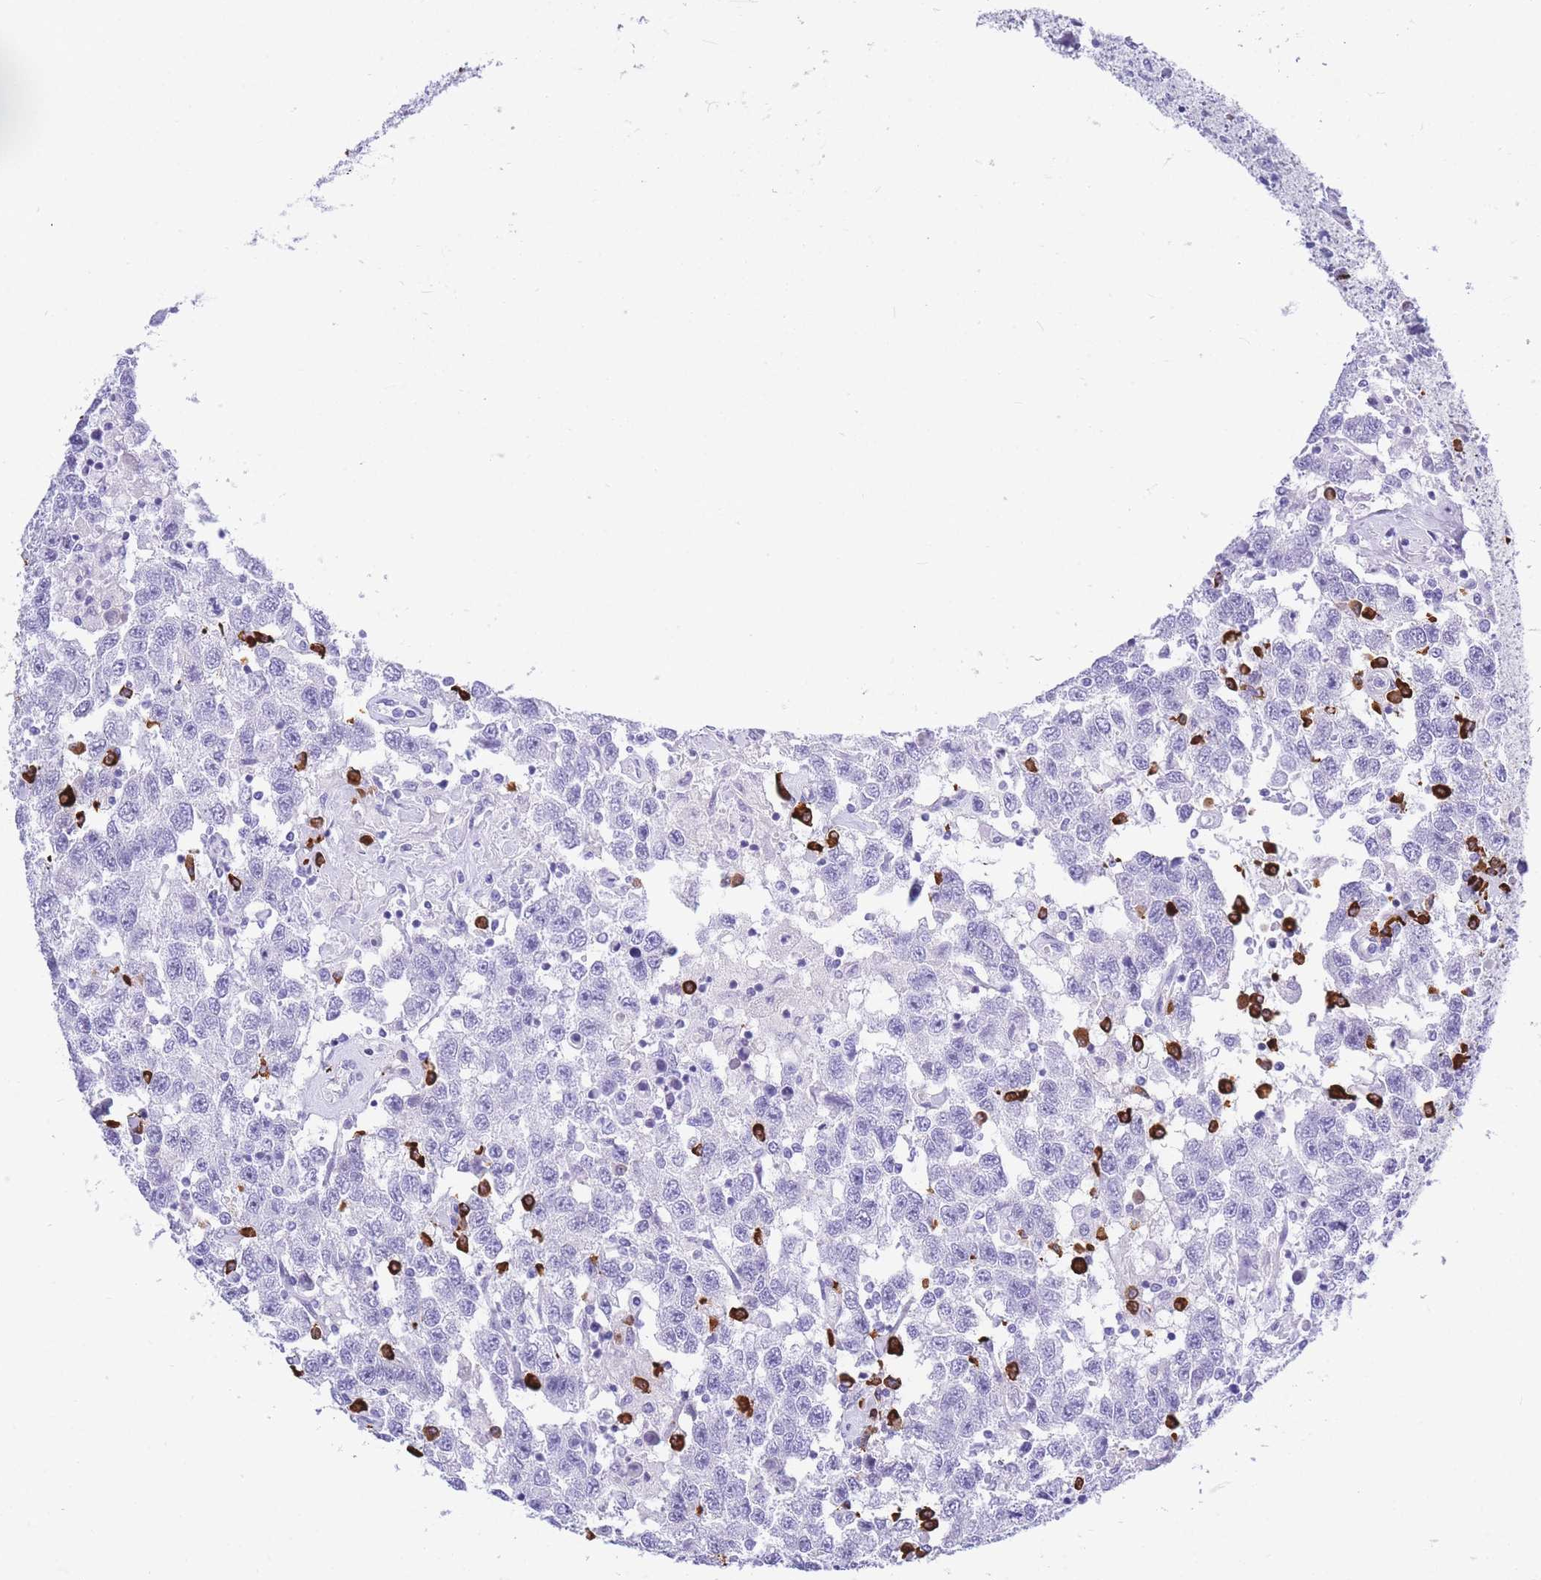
{"staining": {"intensity": "negative", "quantity": "none", "location": "none"}, "tissue": "testis cancer", "cell_type": "Tumor cells", "image_type": "cancer", "snomed": [{"axis": "morphology", "description": "Seminoma, NOS"}, {"axis": "topography", "description": "Testis"}], "caption": "A histopathology image of testis cancer (seminoma) stained for a protein displays no brown staining in tumor cells. (DAB (3,3'-diaminobenzidine) immunohistochemistry with hematoxylin counter stain).", "gene": "ZFP62", "patient": {"sex": "male", "age": 41}}